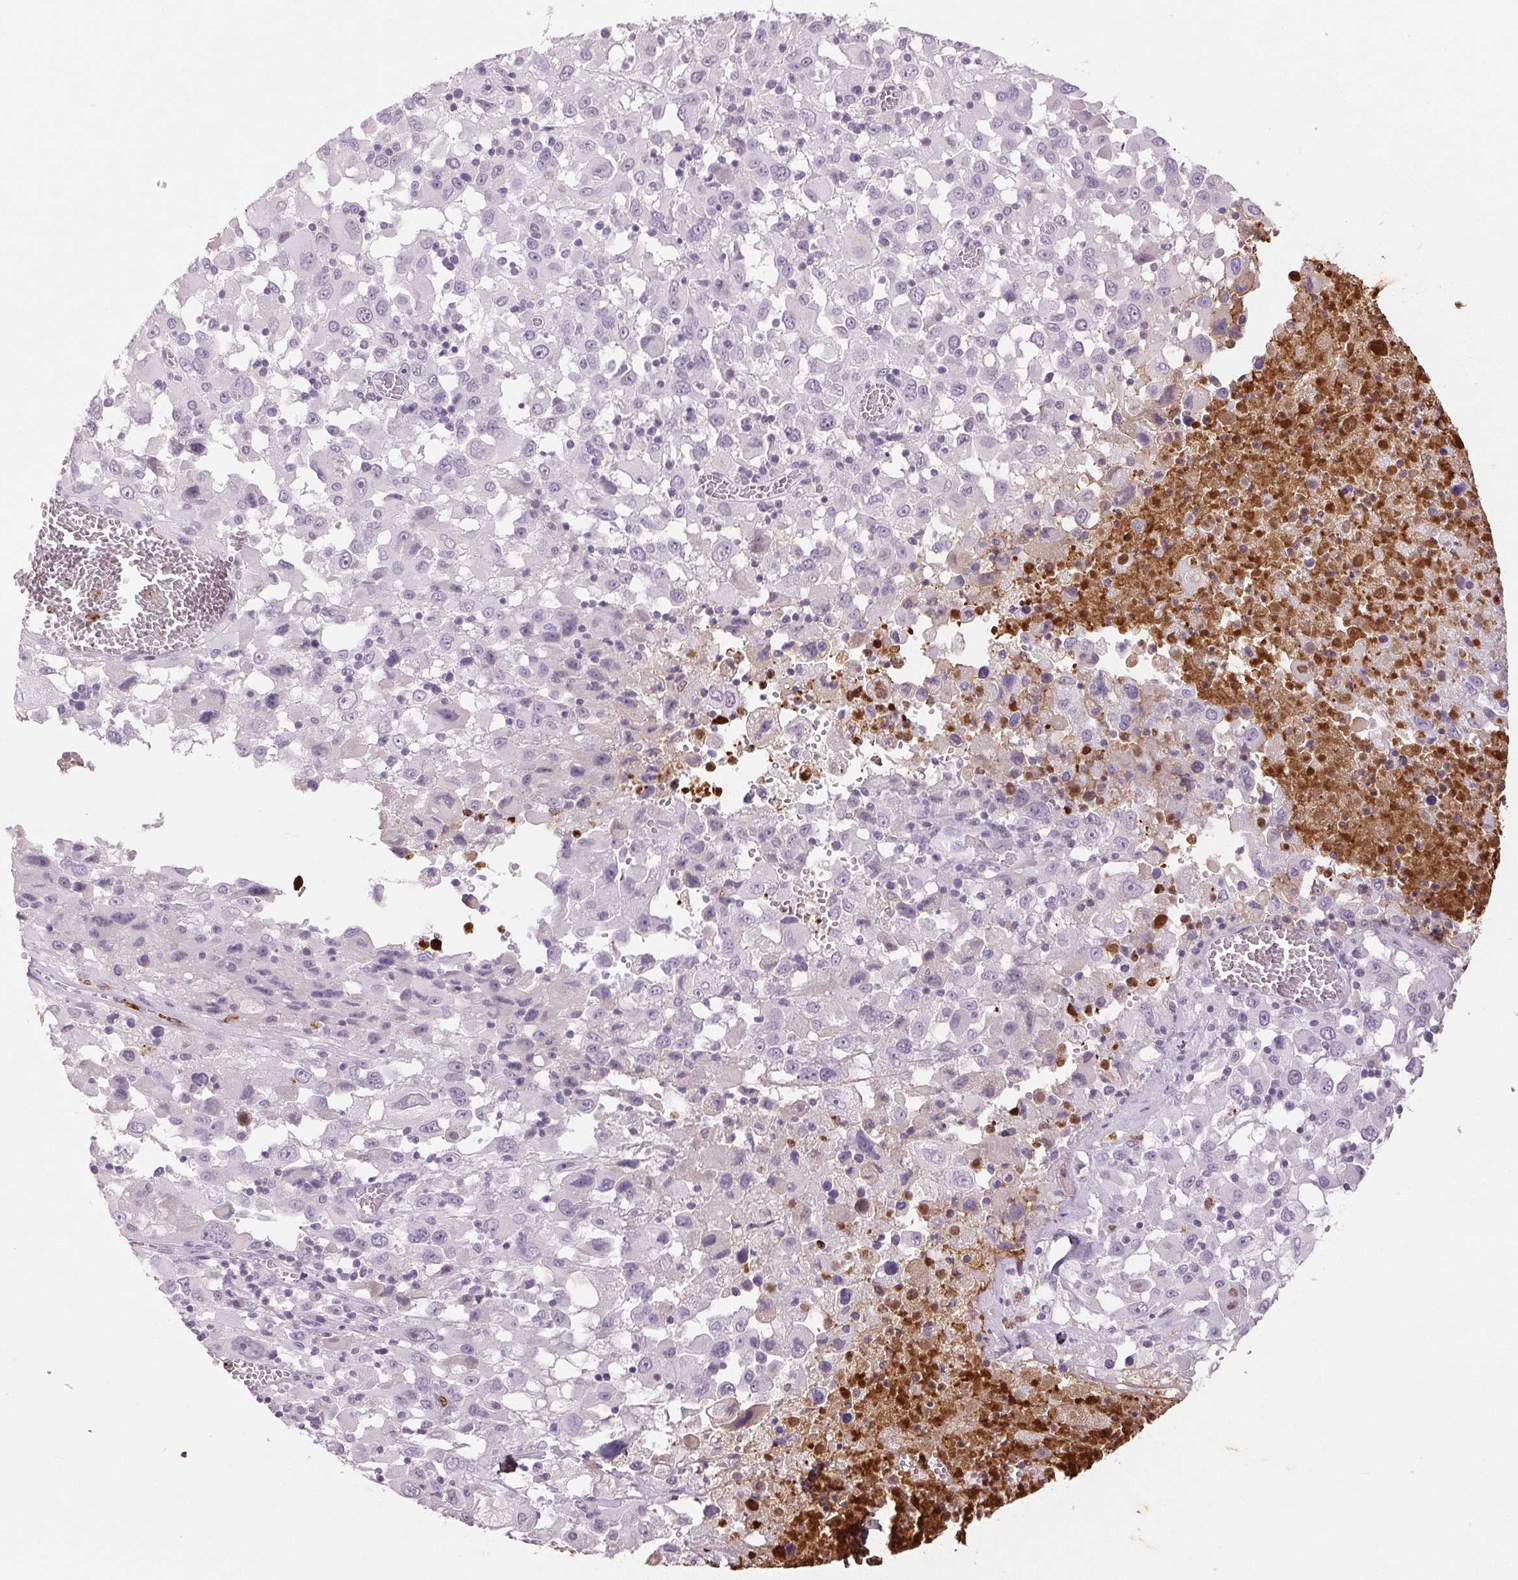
{"staining": {"intensity": "negative", "quantity": "none", "location": "none"}, "tissue": "melanoma", "cell_type": "Tumor cells", "image_type": "cancer", "snomed": [{"axis": "morphology", "description": "Malignant melanoma, Metastatic site"}, {"axis": "topography", "description": "Soft tissue"}], "caption": "DAB immunohistochemical staining of malignant melanoma (metastatic site) exhibits no significant staining in tumor cells.", "gene": "LTF", "patient": {"sex": "male", "age": 50}}